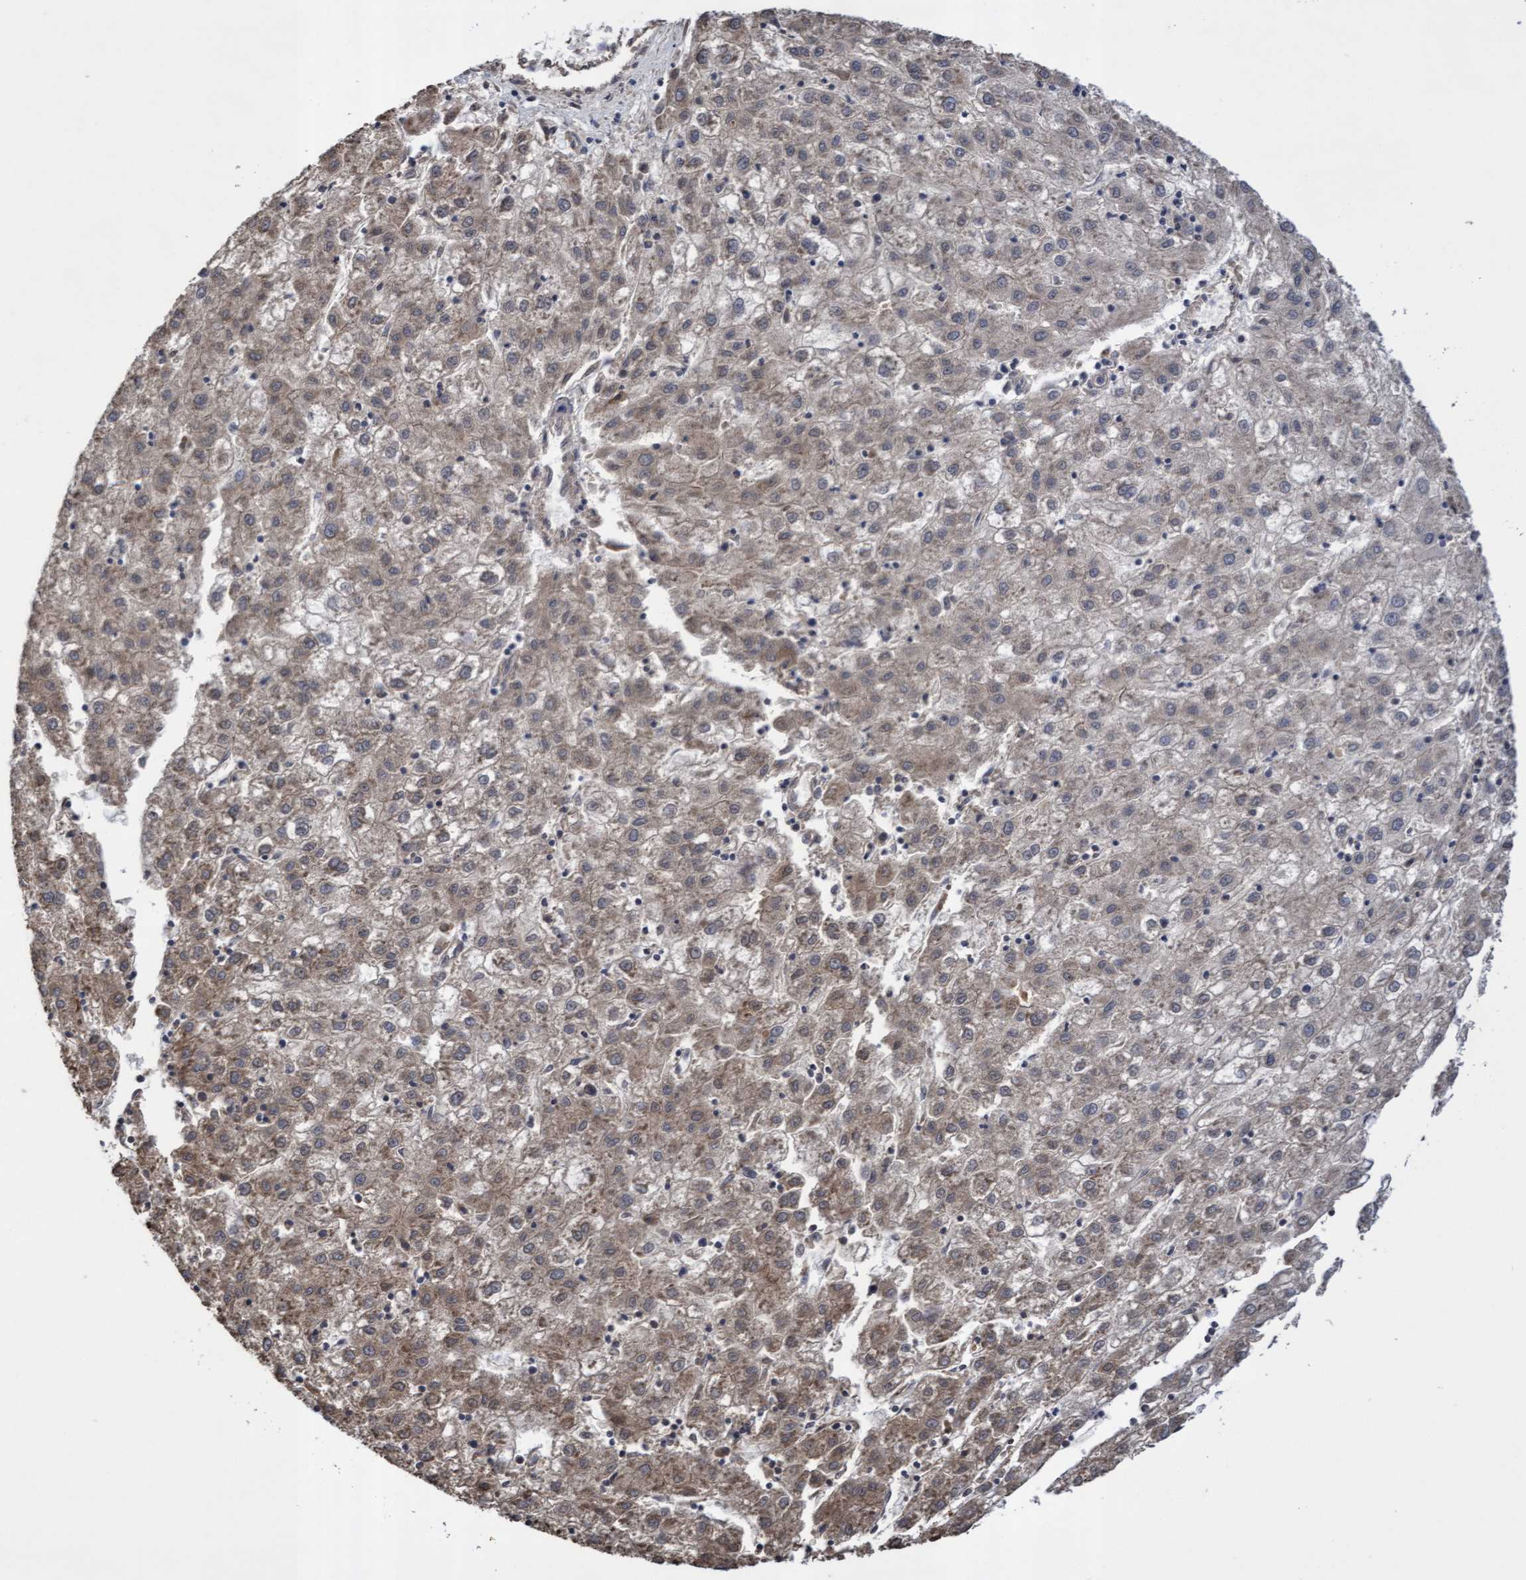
{"staining": {"intensity": "weak", "quantity": "25%-75%", "location": "cytoplasmic/membranous"}, "tissue": "liver cancer", "cell_type": "Tumor cells", "image_type": "cancer", "snomed": [{"axis": "morphology", "description": "Carcinoma, Hepatocellular, NOS"}, {"axis": "topography", "description": "Liver"}], "caption": "Protein expression analysis of human liver cancer reveals weak cytoplasmic/membranous positivity in about 25%-75% of tumor cells.", "gene": "COBL", "patient": {"sex": "male", "age": 72}}